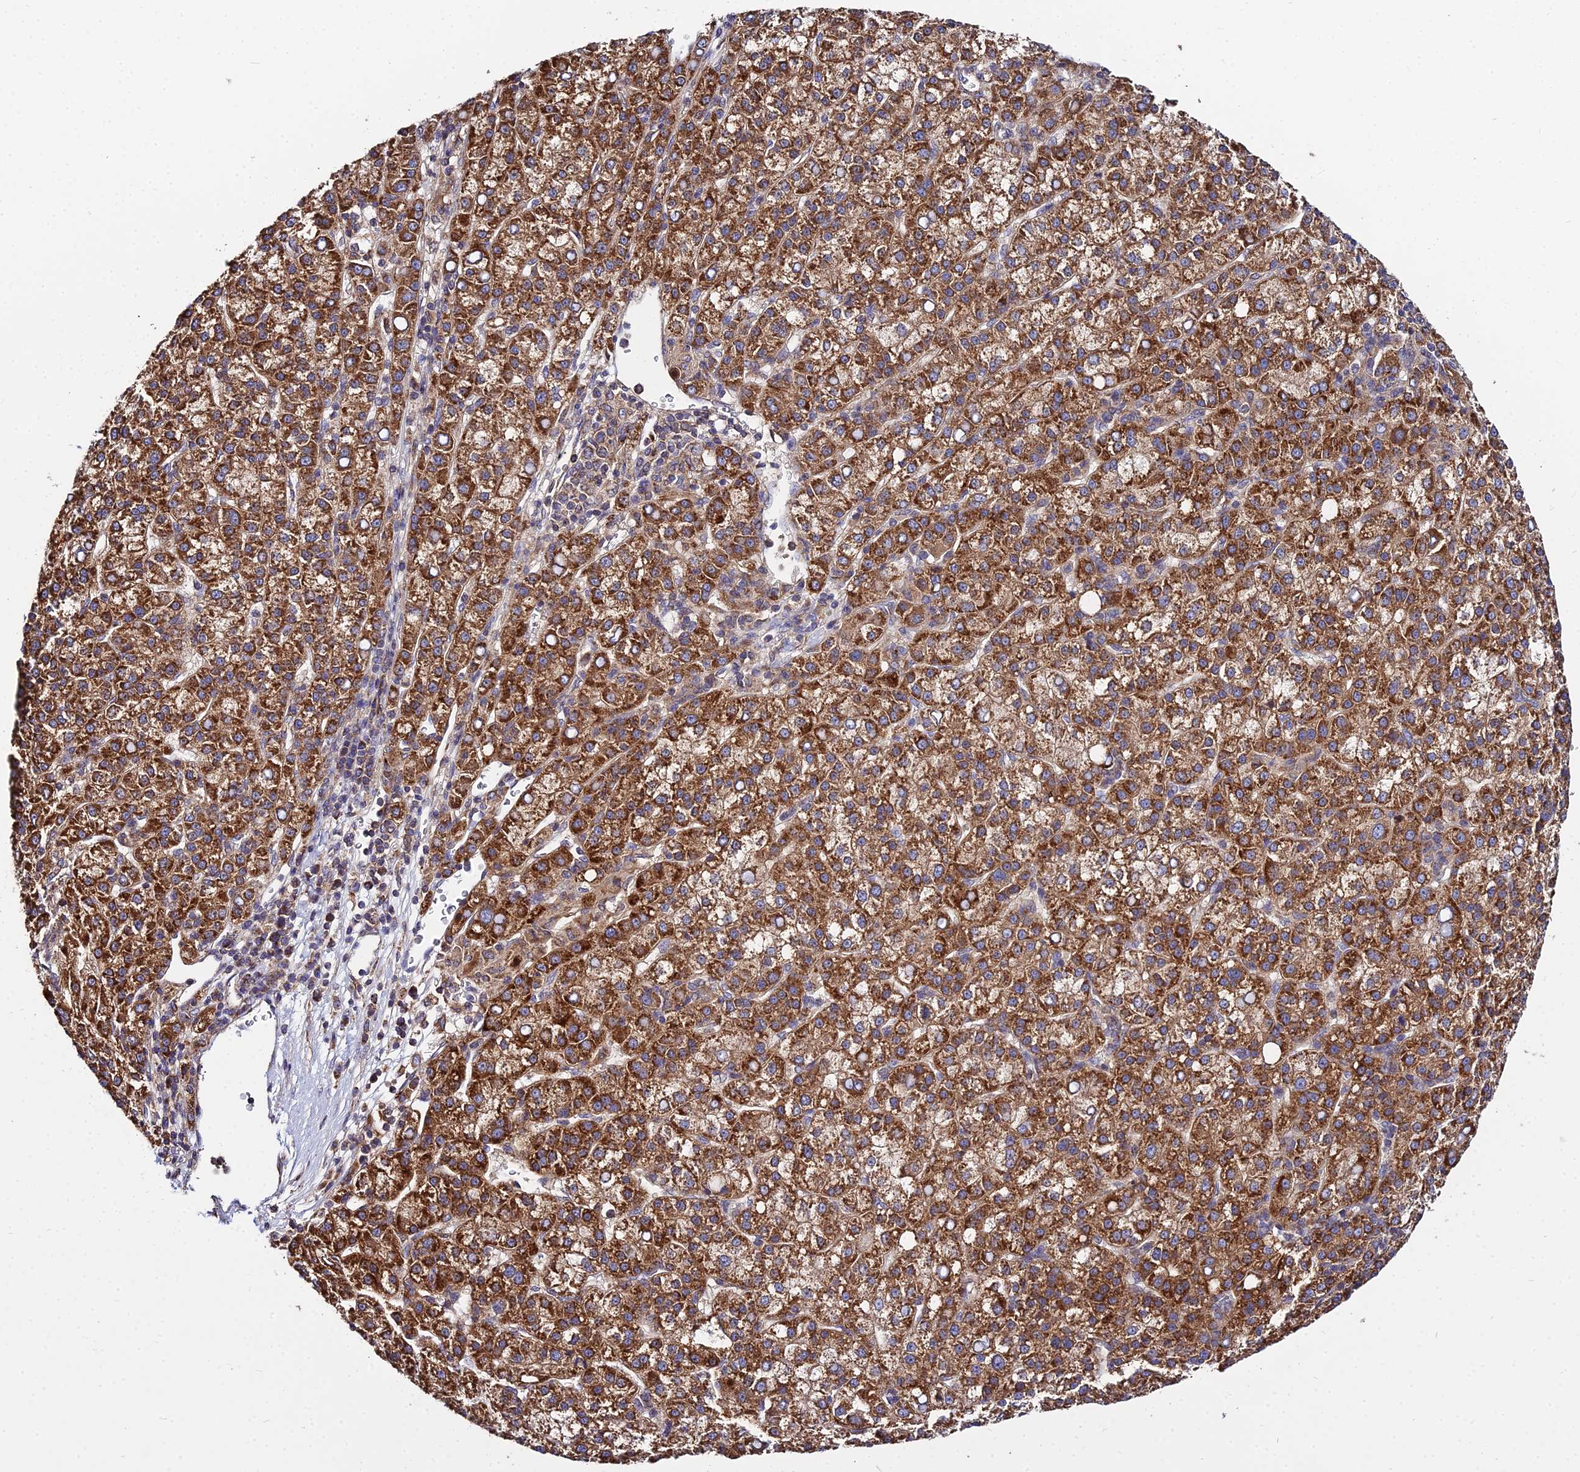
{"staining": {"intensity": "strong", "quantity": ">75%", "location": "cytoplasmic/membranous"}, "tissue": "liver cancer", "cell_type": "Tumor cells", "image_type": "cancer", "snomed": [{"axis": "morphology", "description": "Carcinoma, Hepatocellular, NOS"}, {"axis": "topography", "description": "Liver"}], "caption": "A histopathology image showing strong cytoplasmic/membranous positivity in approximately >75% of tumor cells in liver cancer, as visualized by brown immunohistochemical staining.", "gene": "PEX19", "patient": {"sex": "female", "age": 58}}